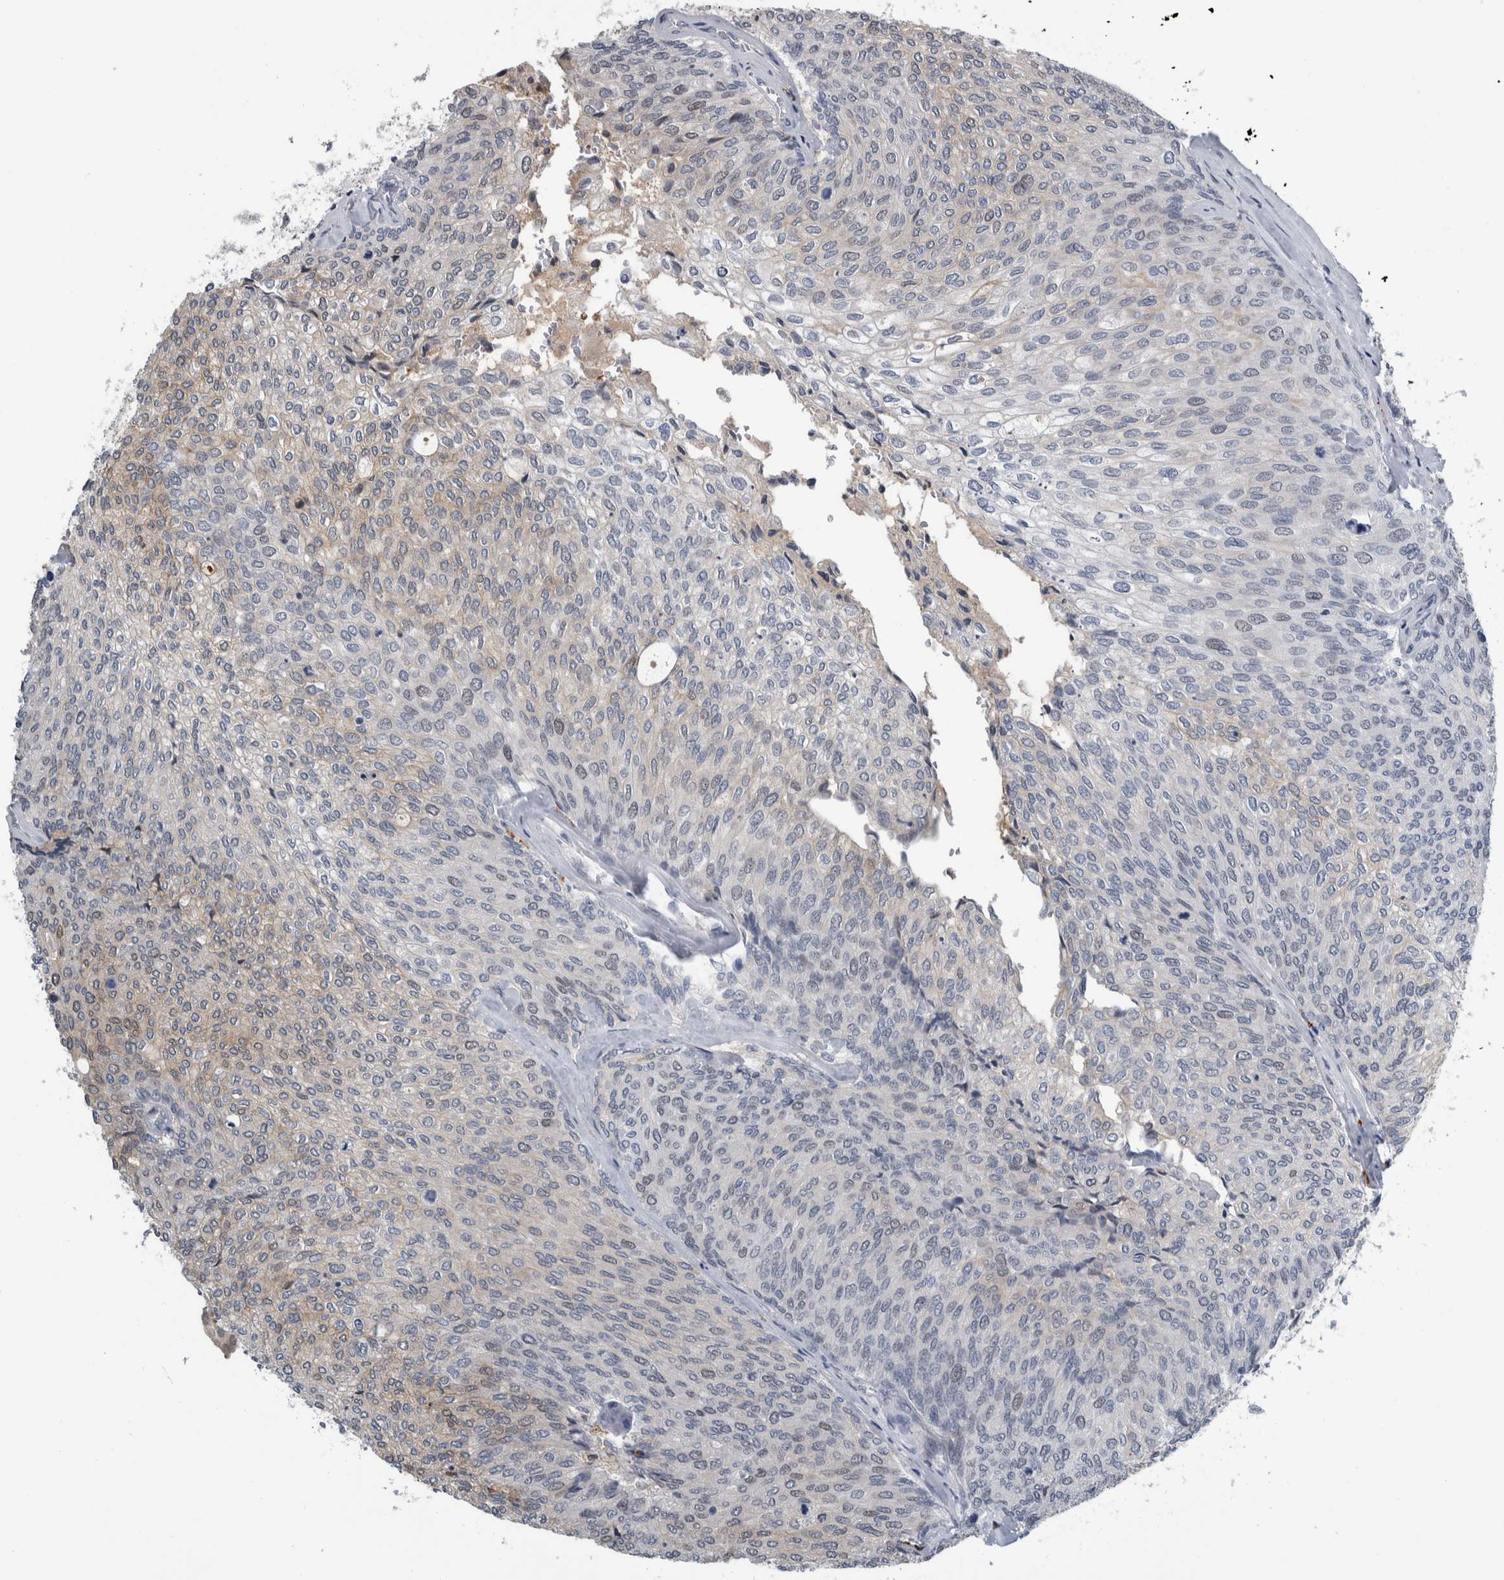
{"staining": {"intensity": "weak", "quantity": "25%-75%", "location": "cytoplasmic/membranous"}, "tissue": "urothelial cancer", "cell_type": "Tumor cells", "image_type": "cancer", "snomed": [{"axis": "morphology", "description": "Urothelial carcinoma, Low grade"}, {"axis": "topography", "description": "Urinary bladder"}], "caption": "Weak cytoplasmic/membranous staining for a protein is seen in approximately 25%-75% of tumor cells of urothelial carcinoma (low-grade) using immunohistochemistry (IHC).", "gene": "COL14A1", "patient": {"sex": "female", "age": 79}}